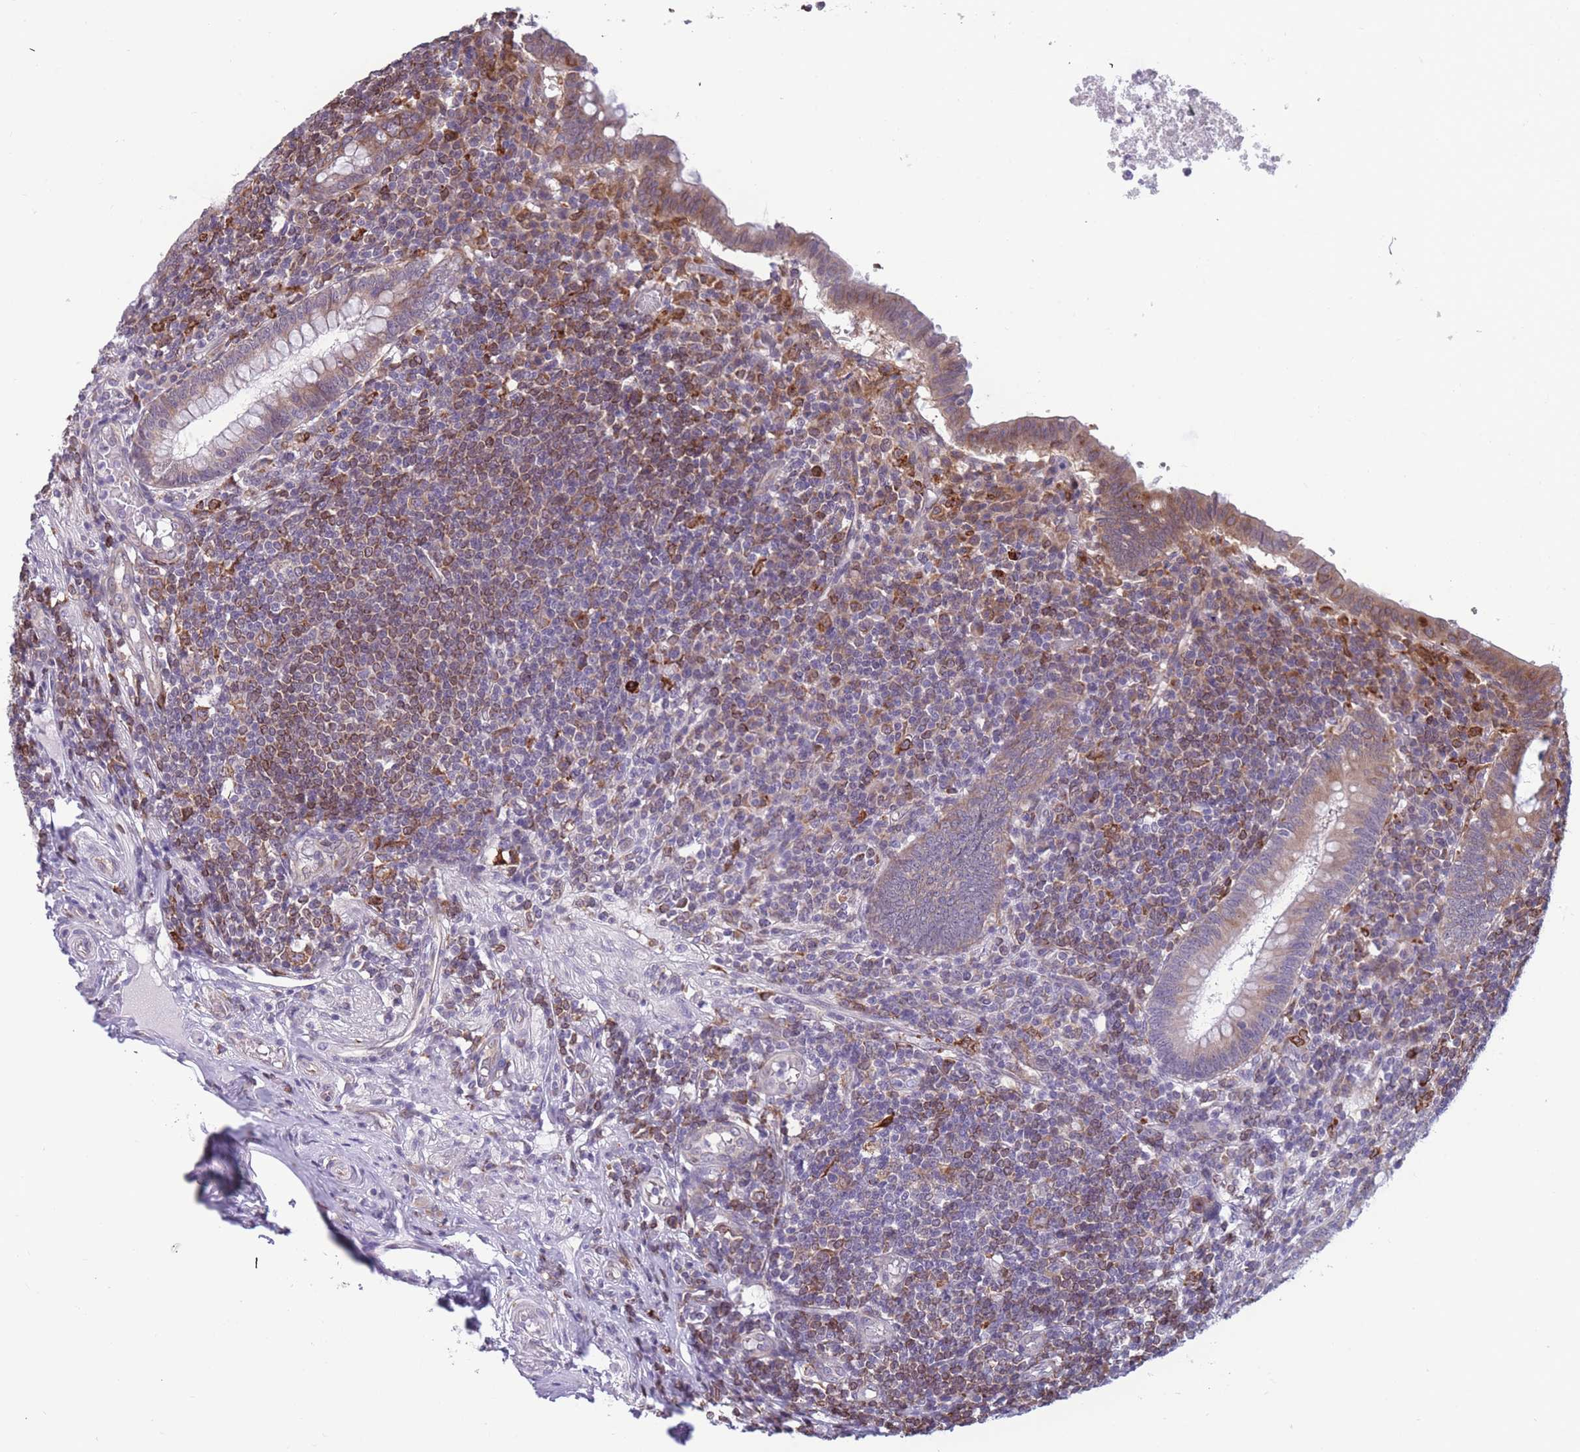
{"staining": {"intensity": "moderate", "quantity": ">75%", "location": "cytoplasmic/membranous"}, "tissue": "appendix", "cell_type": "Glandular cells", "image_type": "normal", "snomed": [{"axis": "morphology", "description": "Normal tissue, NOS"}, {"axis": "topography", "description": "Appendix"}], "caption": "Immunohistochemistry image of unremarkable appendix: appendix stained using IHC reveals medium levels of moderate protein expression localized specifically in the cytoplasmic/membranous of glandular cells, appearing as a cytoplasmic/membranous brown color.", "gene": "TMEM121", "patient": {"sex": "male", "age": 83}}